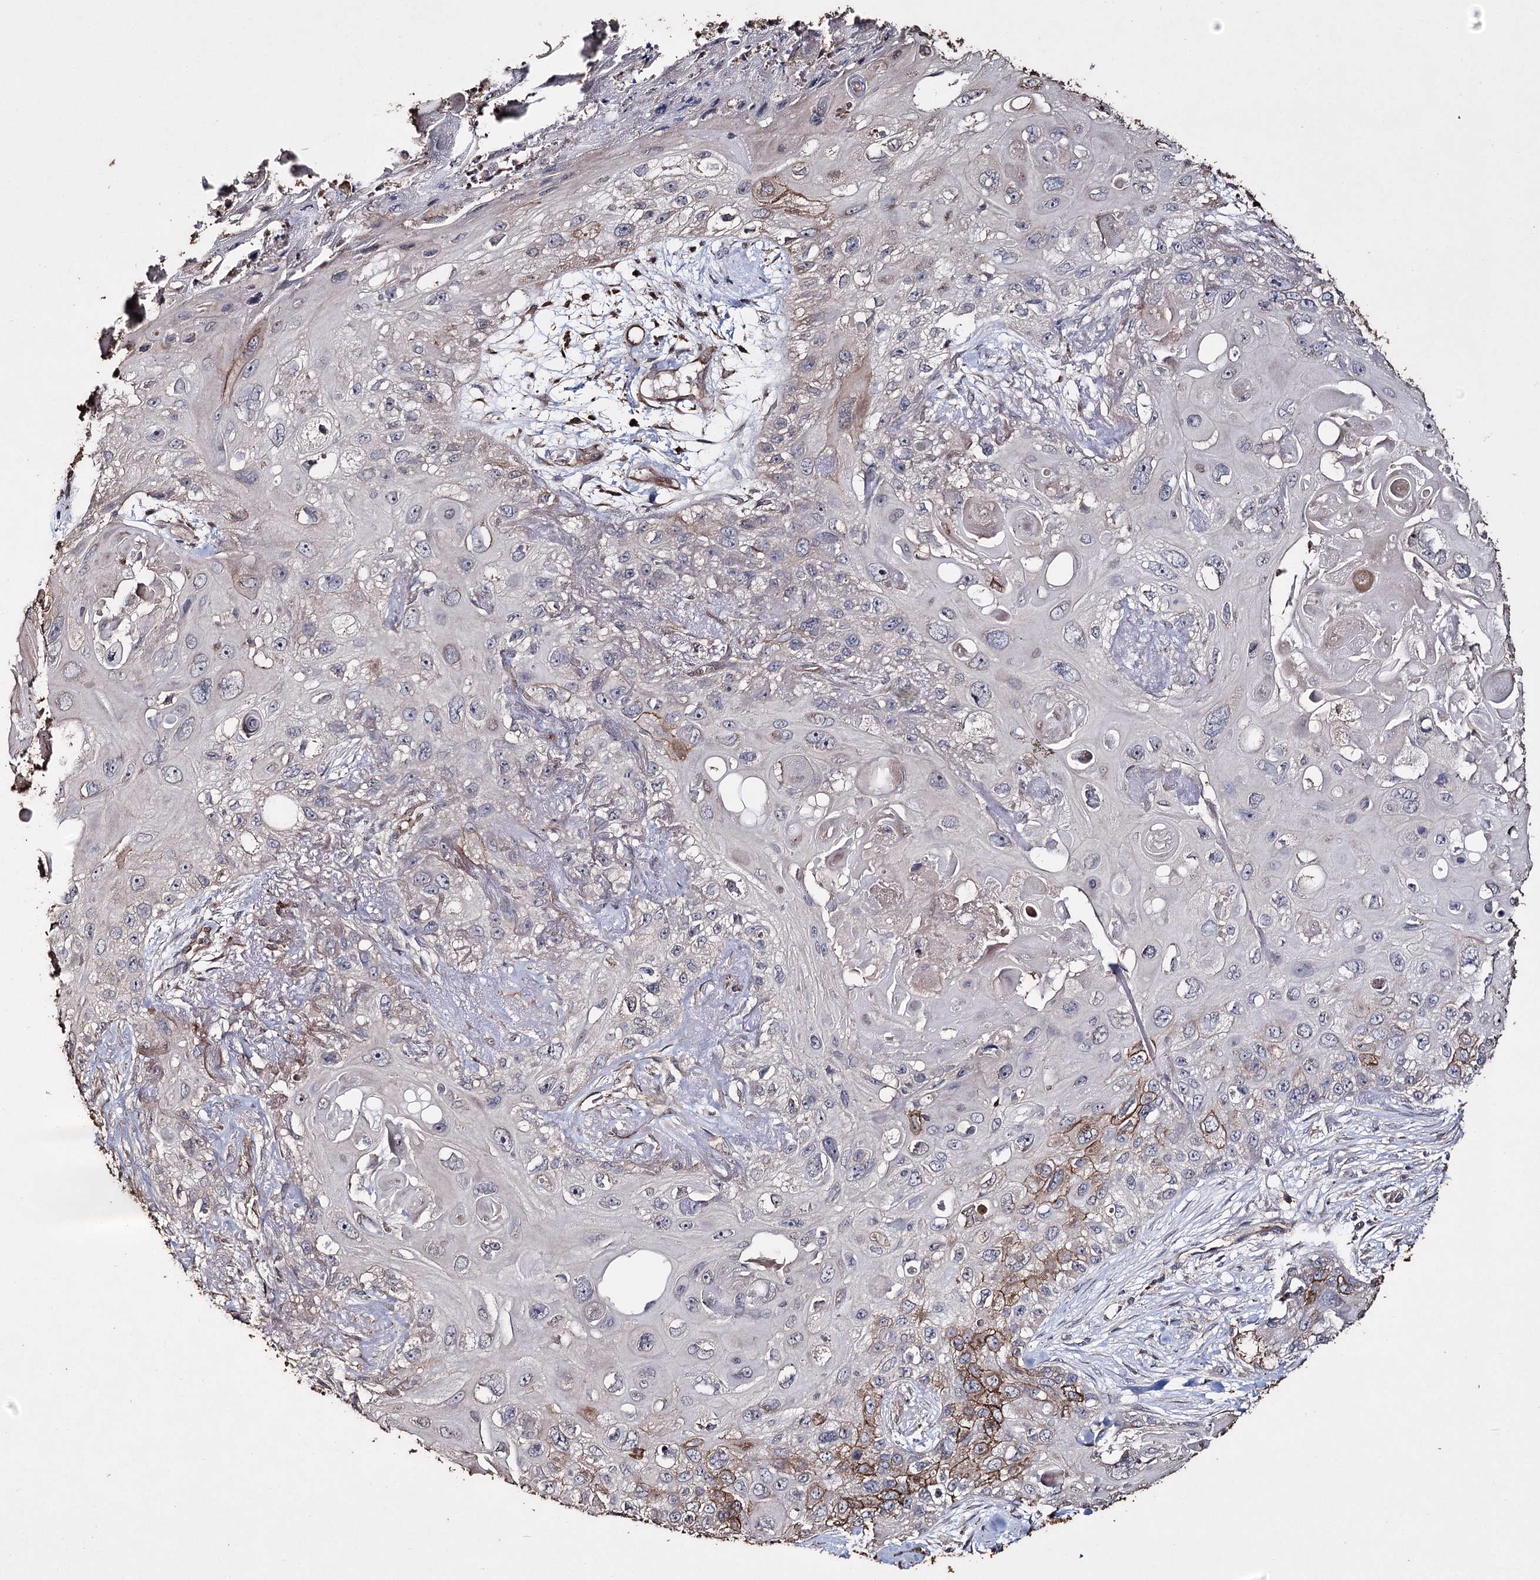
{"staining": {"intensity": "moderate", "quantity": "<25%", "location": "cytoplasmic/membranous"}, "tissue": "skin cancer", "cell_type": "Tumor cells", "image_type": "cancer", "snomed": [{"axis": "morphology", "description": "Normal tissue, NOS"}, {"axis": "morphology", "description": "Squamous cell carcinoma, NOS"}, {"axis": "topography", "description": "Skin"}], "caption": "Squamous cell carcinoma (skin) was stained to show a protein in brown. There is low levels of moderate cytoplasmic/membranous positivity in approximately <25% of tumor cells.", "gene": "ZNF662", "patient": {"sex": "male", "age": 72}}